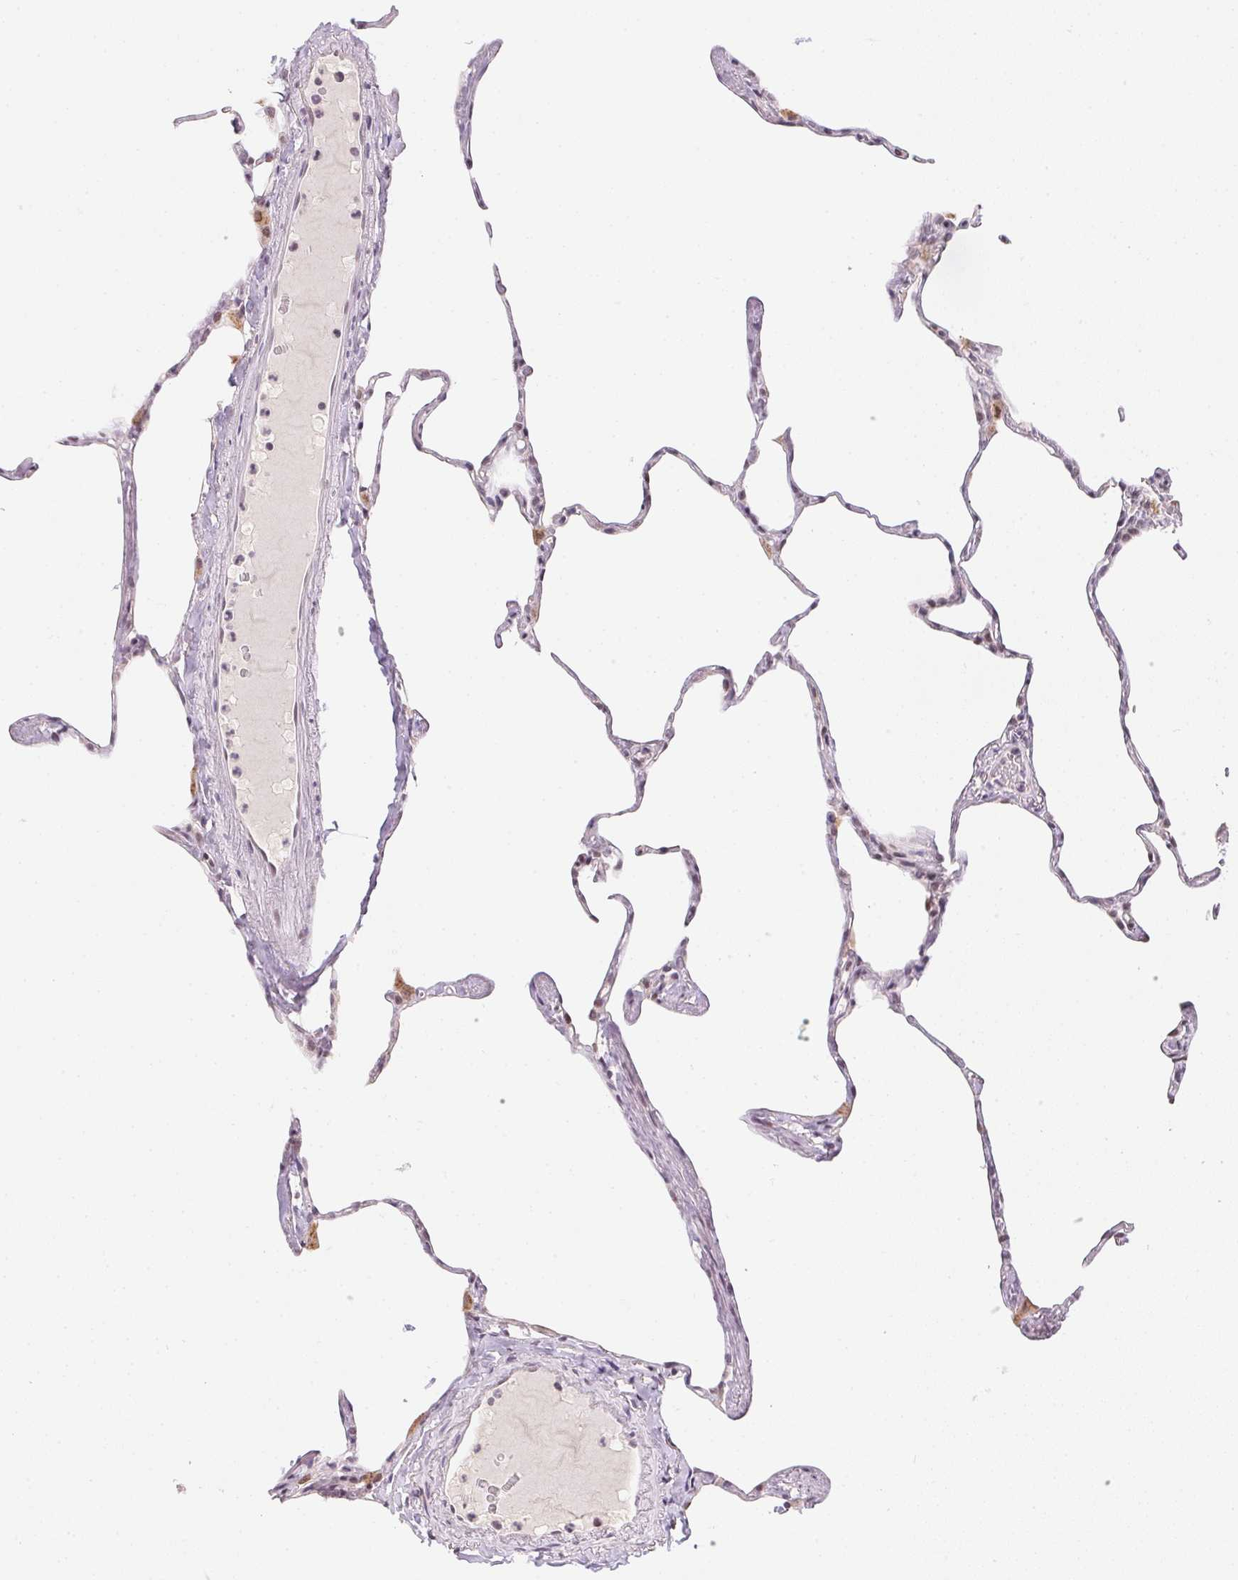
{"staining": {"intensity": "negative", "quantity": "none", "location": "none"}, "tissue": "lung", "cell_type": "Alveolar cells", "image_type": "normal", "snomed": [{"axis": "morphology", "description": "Normal tissue, NOS"}, {"axis": "topography", "description": "Lung"}], "caption": "A photomicrograph of lung stained for a protein displays no brown staining in alveolar cells. The staining is performed using DAB brown chromogen with nuclei counter-stained in using hematoxylin.", "gene": "KDM4D", "patient": {"sex": "male", "age": 65}}